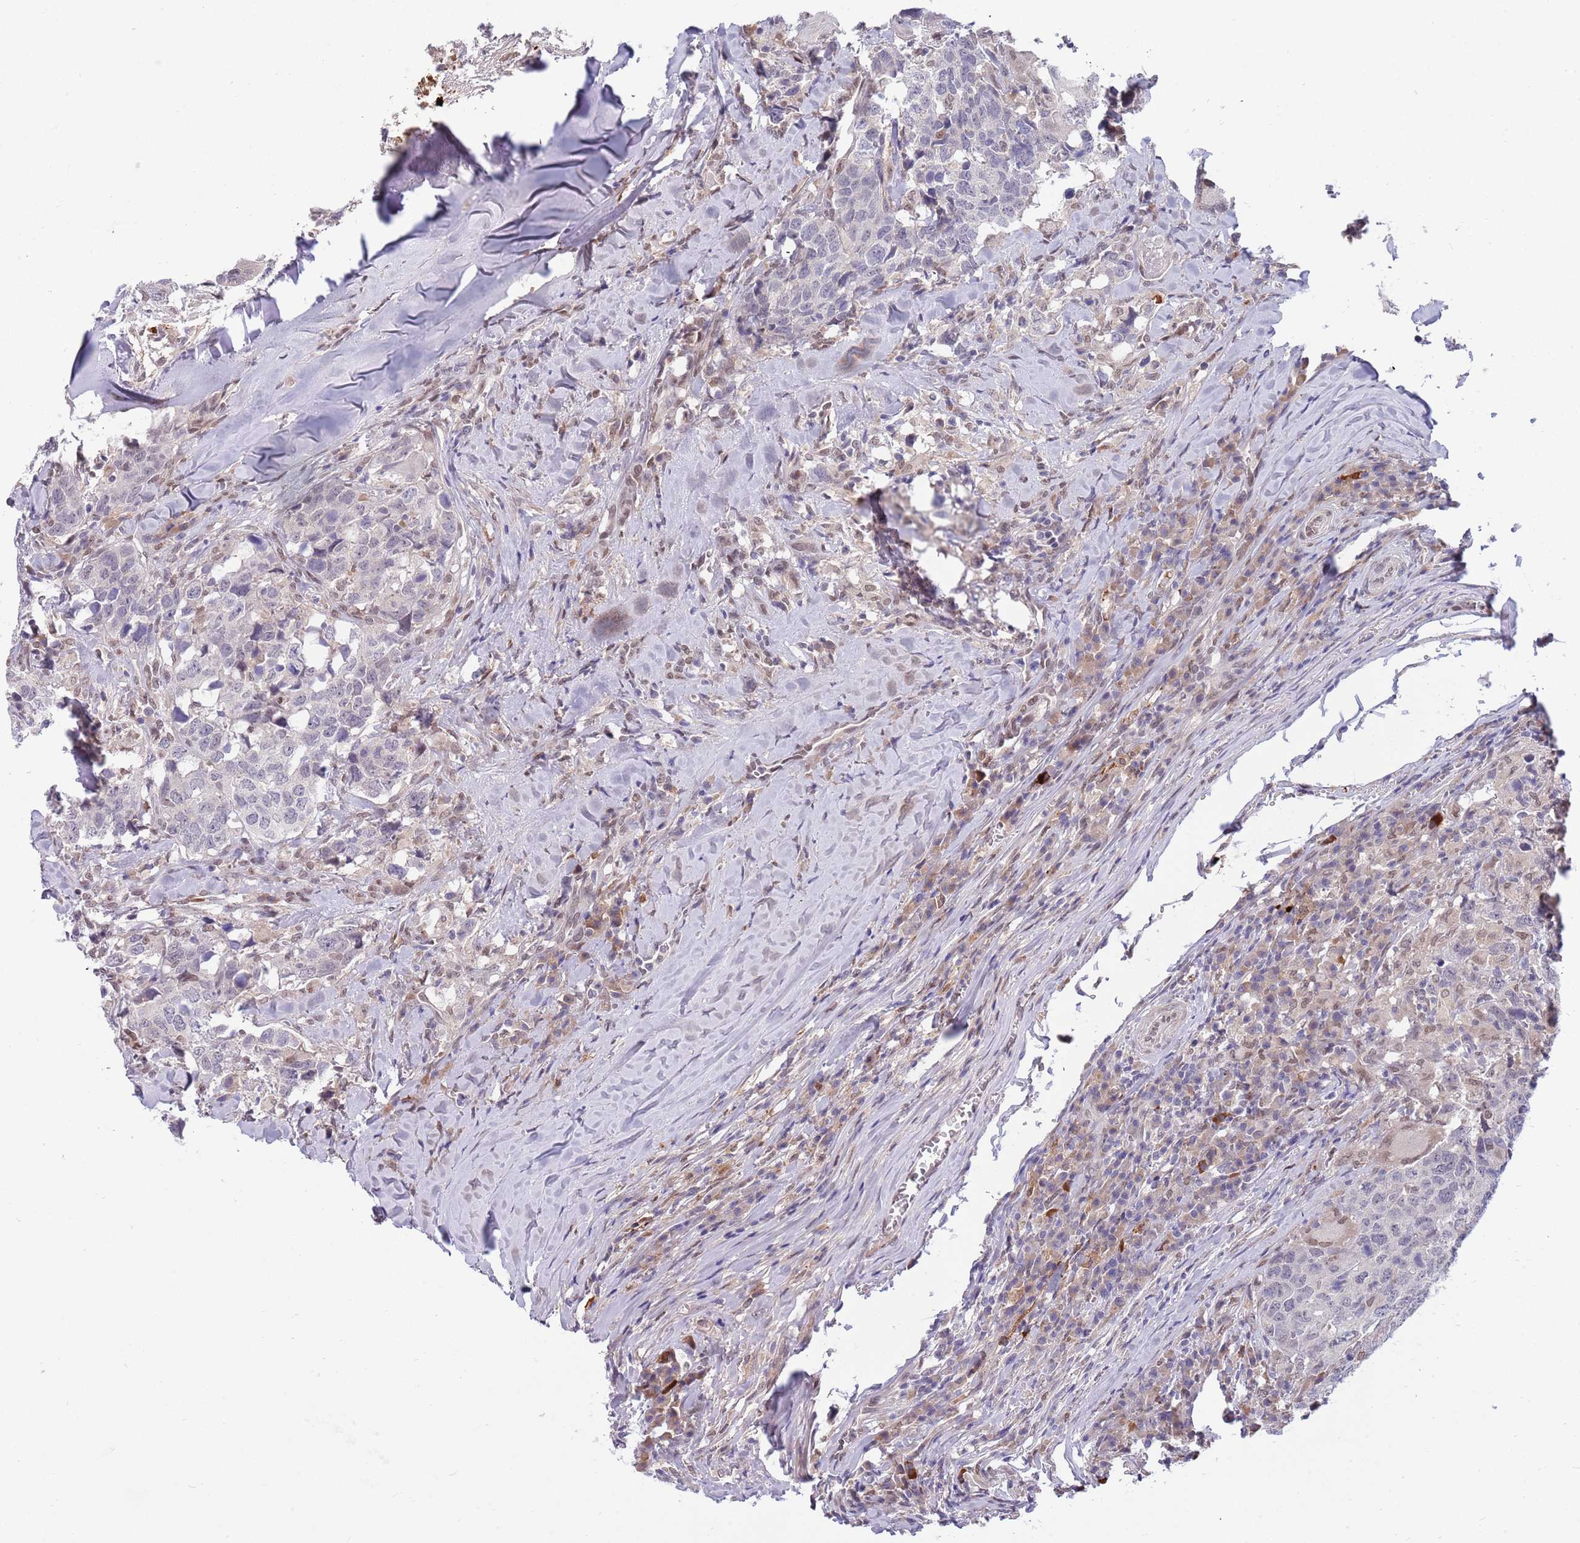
{"staining": {"intensity": "negative", "quantity": "none", "location": "none"}, "tissue": "head and neck cancer", "cell_type": "Tumor cells", "image_type": "cancer", "snomed": [{"axis": "morphology", "description": "Normal tissue, NOS"}, {"axis": "morphology", "description": "Squamous cell carcinoma, NOS"}, {"axis": "topography", "description": "Skeletal muscle"}, {"axis": "topography", "description": "Vascular tissue"}, {"axis": "topography", "description": "Peripheral nerve tissue"}, {"axis": "topography", "description": "Head-Neck"}], "caption": "An IHC image of head and neck squamous cell carcinoma is shown. There is no staining in tumor cells of head and neck squamous cell carcinoma.", "gene": "NLRP6", "patient": {"sex": "male", "age": 66}}